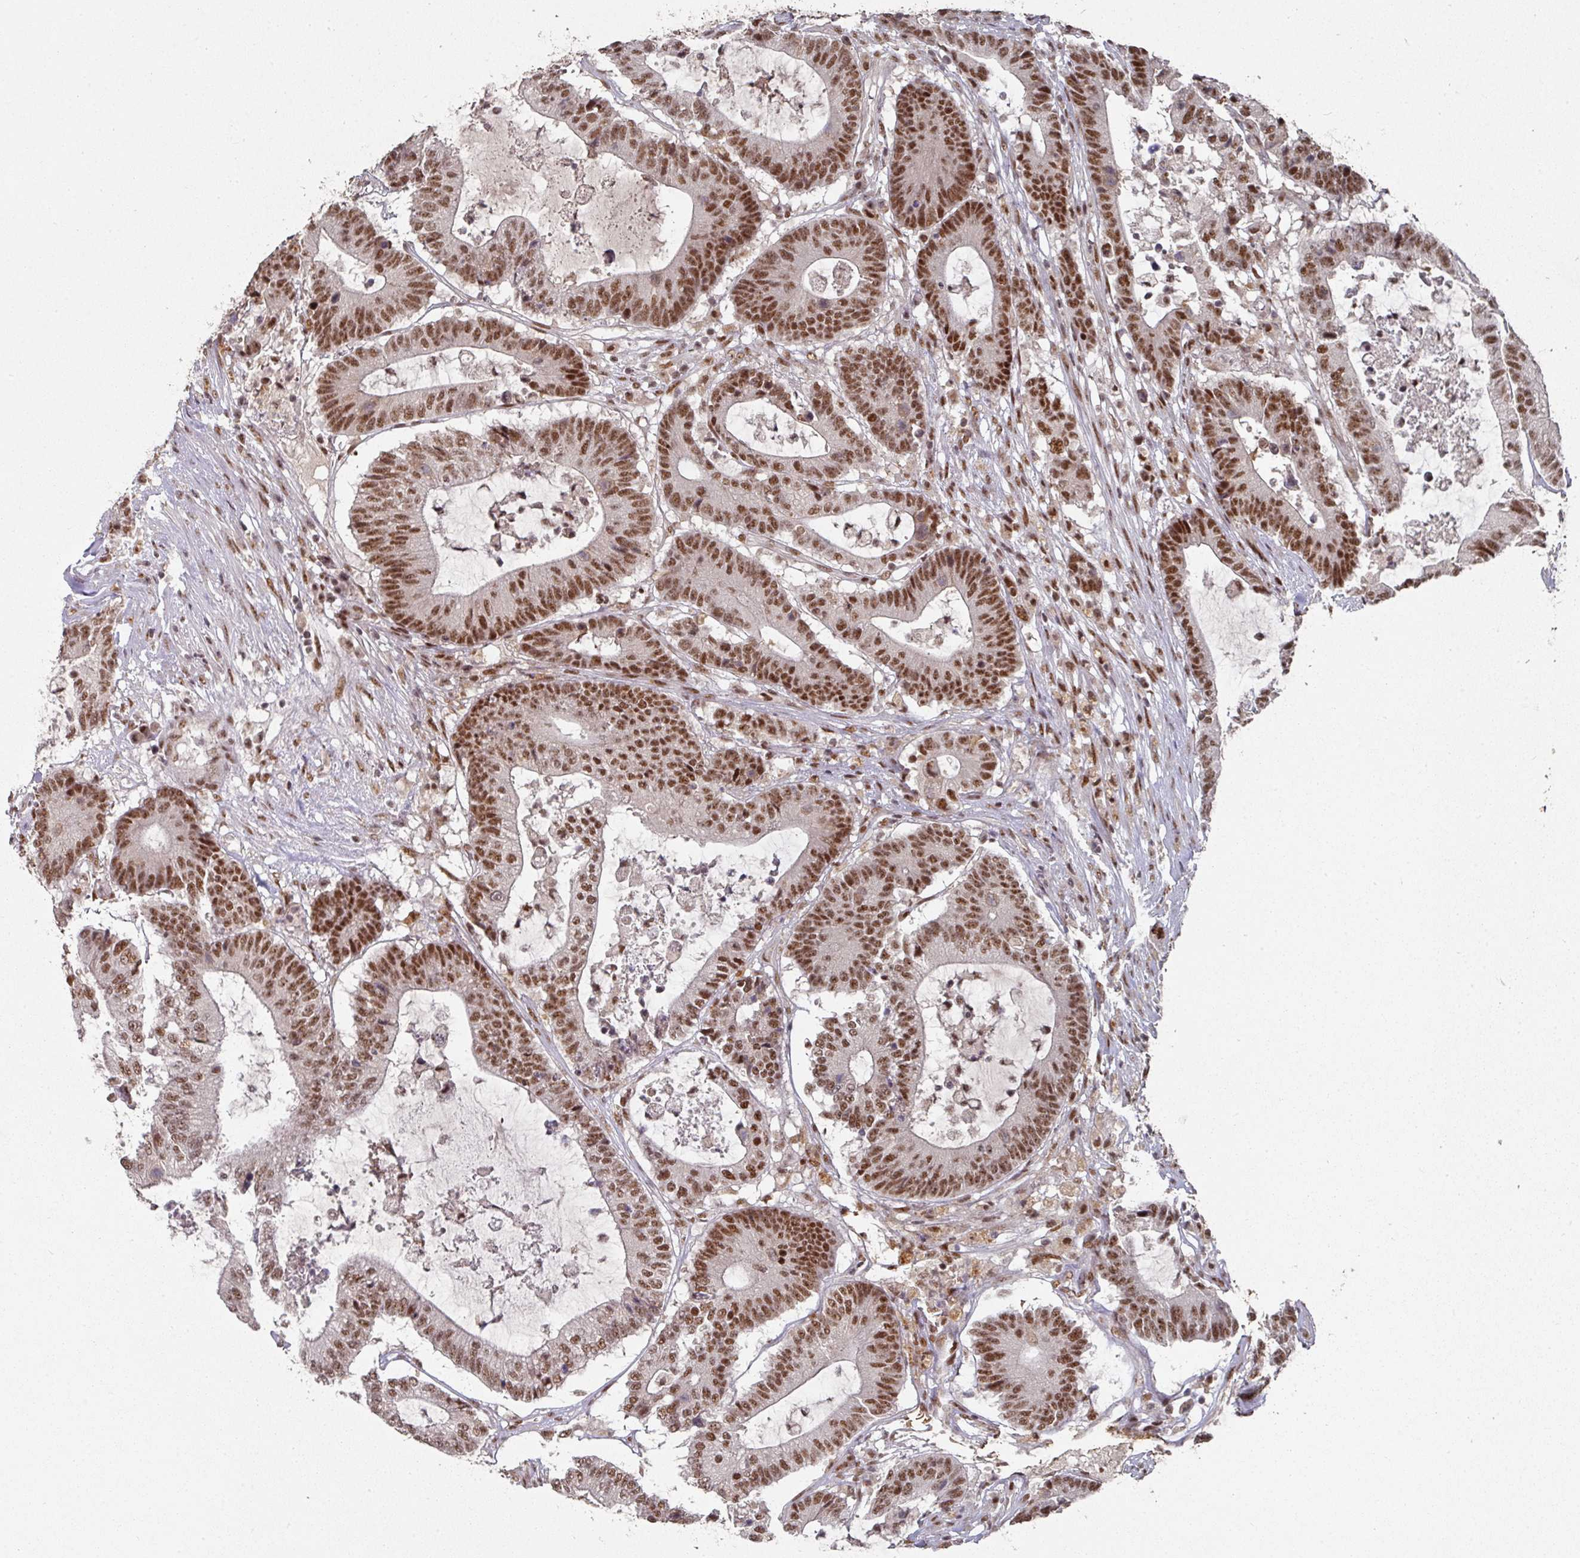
{"staining": {"intensity": "strong", "quantity": ">75%", "location": "nuclear"}, "tissue": "colorectal cancer", "cell_type": "Tumor cells", "image_type": "cancer", "snomed": [{"axis": "morphology", "description": "Adenocarcinoma, NOS"}, {"axis": "topography", "description": "Colon"}], "caption": "DAB (3,3'-diaminobenzidine) immunohistochemical staining of human colorectal cancer exhibits strong nuclear protein positivity in approximately >75% of tumor cells.", "gene": "MEPCE", "patient": {"sex": "female", "age": 84}}